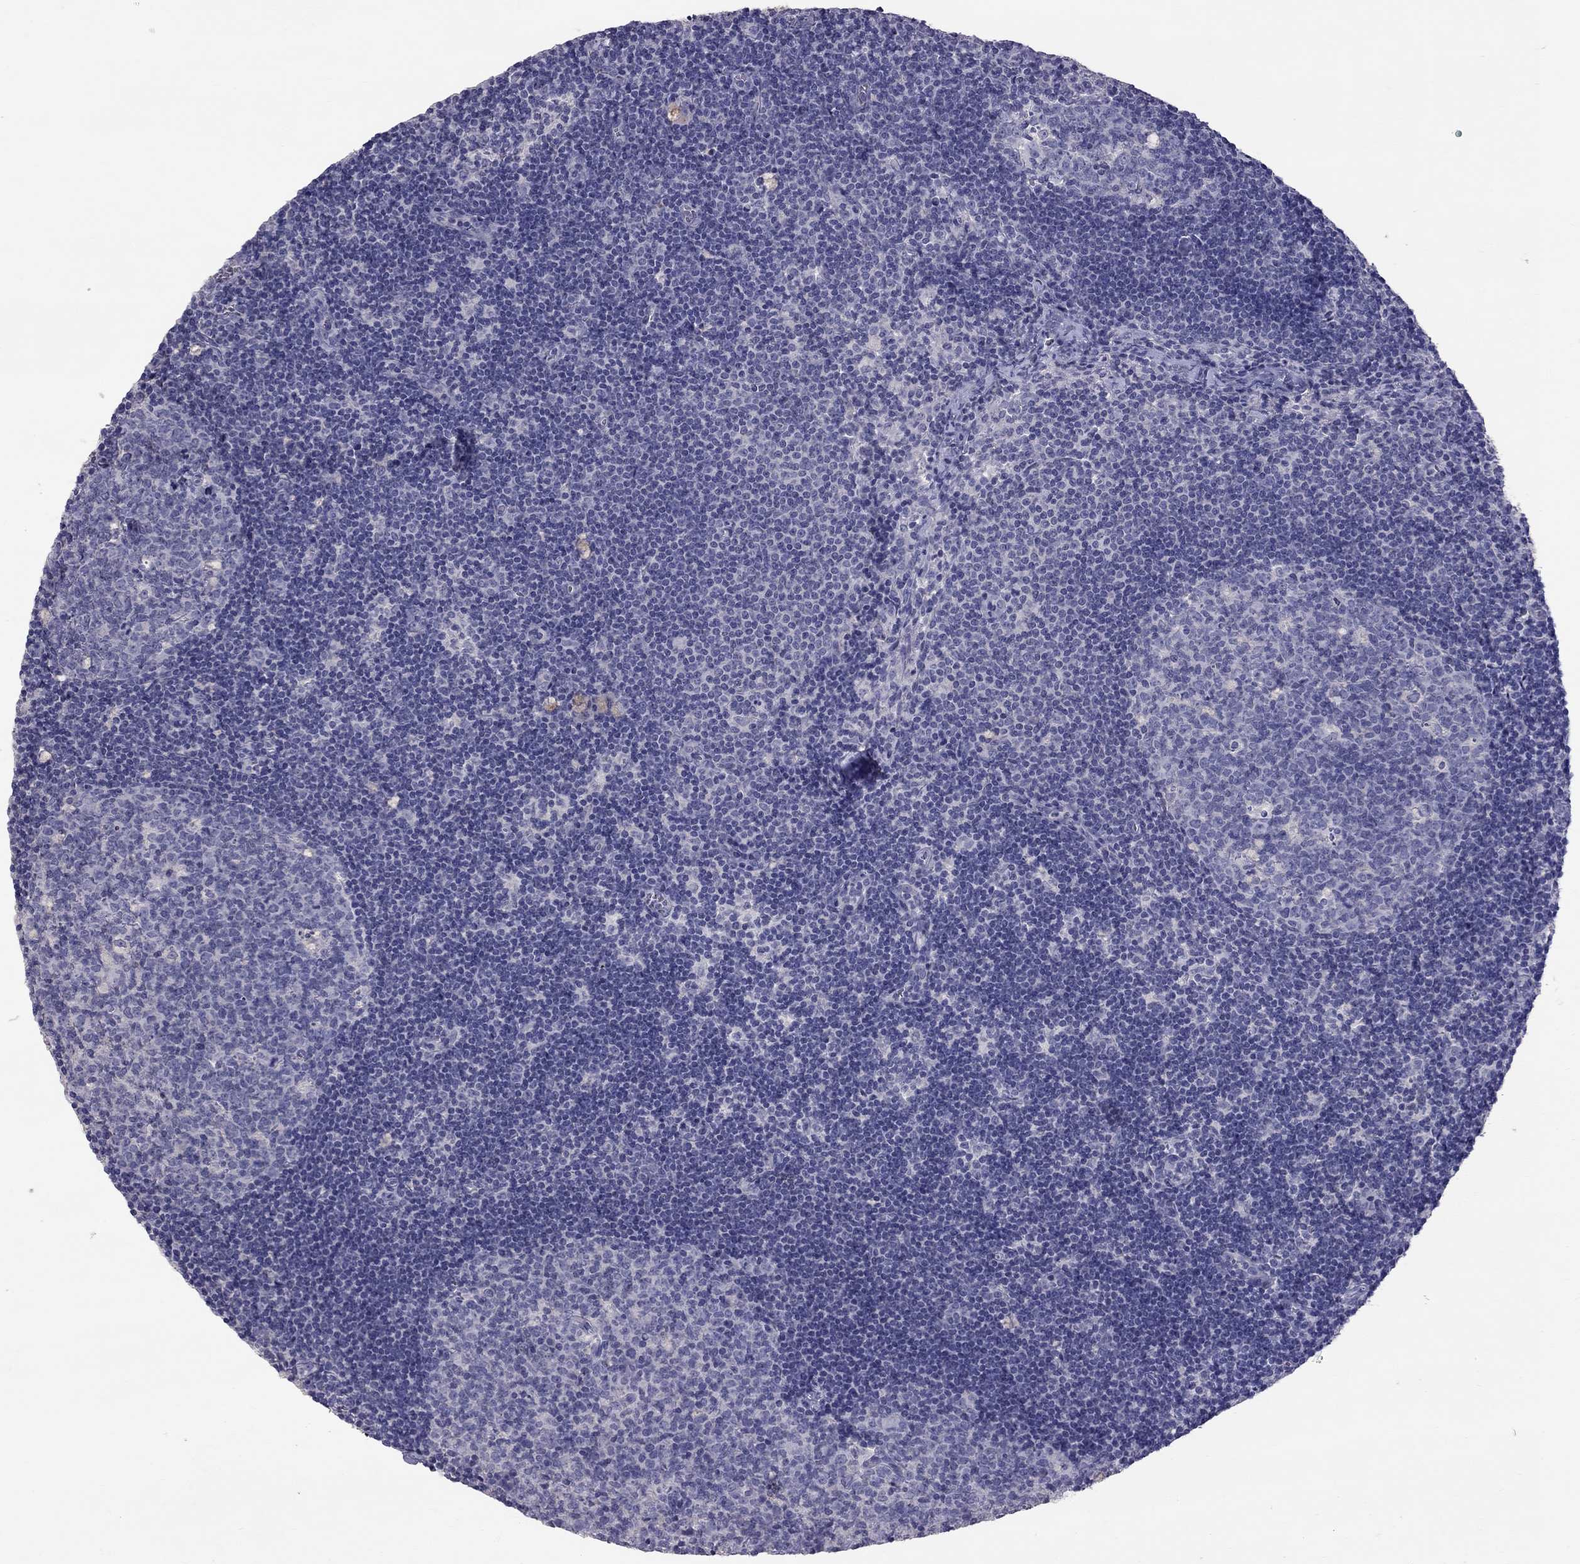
{"staining": {"intensity": "negative", "quantity": "none", "location": "none"}, "tissue": "lymph node", "cell_type": "Germinal center cells", "image_type": "normal", "snomed": [{"axis": "morphology", "description": "Normal tissue, NOS"}, {"axis": "topography", "description": "Lymph node"}], "caption": "Immunohistochemical staining of benign lymph node displays no significant positivity in germinal center cells.", "gene": "CFAP91", "patient": {"sex": "female", "age": 34}}